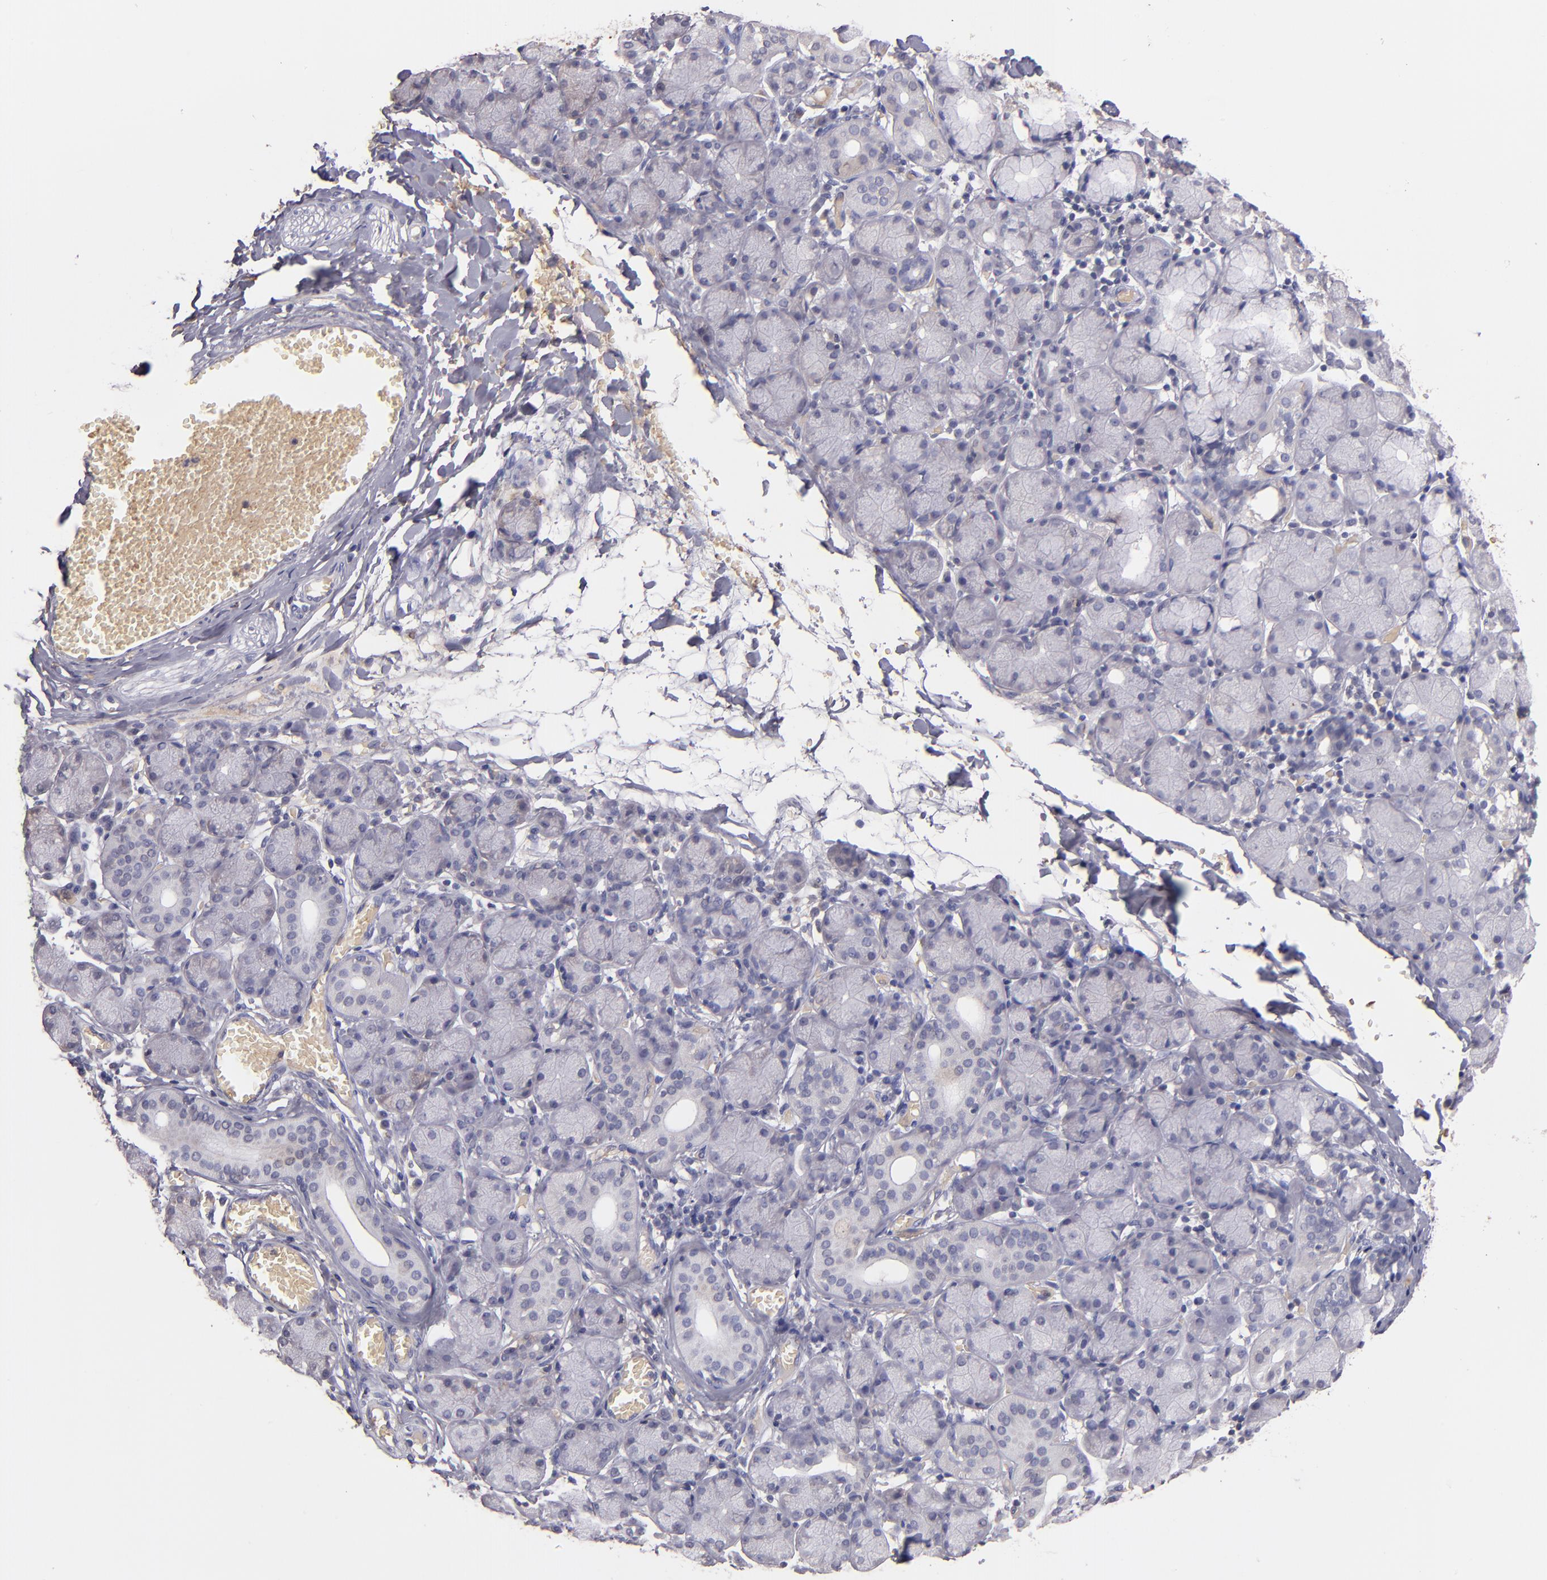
{"staining": {"intensity": "negative", "quantity": "none", "location": "none"}, "tissue": "salivary gland", "cell_type": "Glandular cells", "image_type": "normal", "snomed": [{"axis": "morphology", "description": "Normal tissue, NOS"}, {"axis": "topography", "description": "Salivary gland"}], "caption": "Glandular cells show no significant expression in unremarkable salivary gland.", "gene": "SERPINC1", "patient": {"sex": "female", "age": 24}}